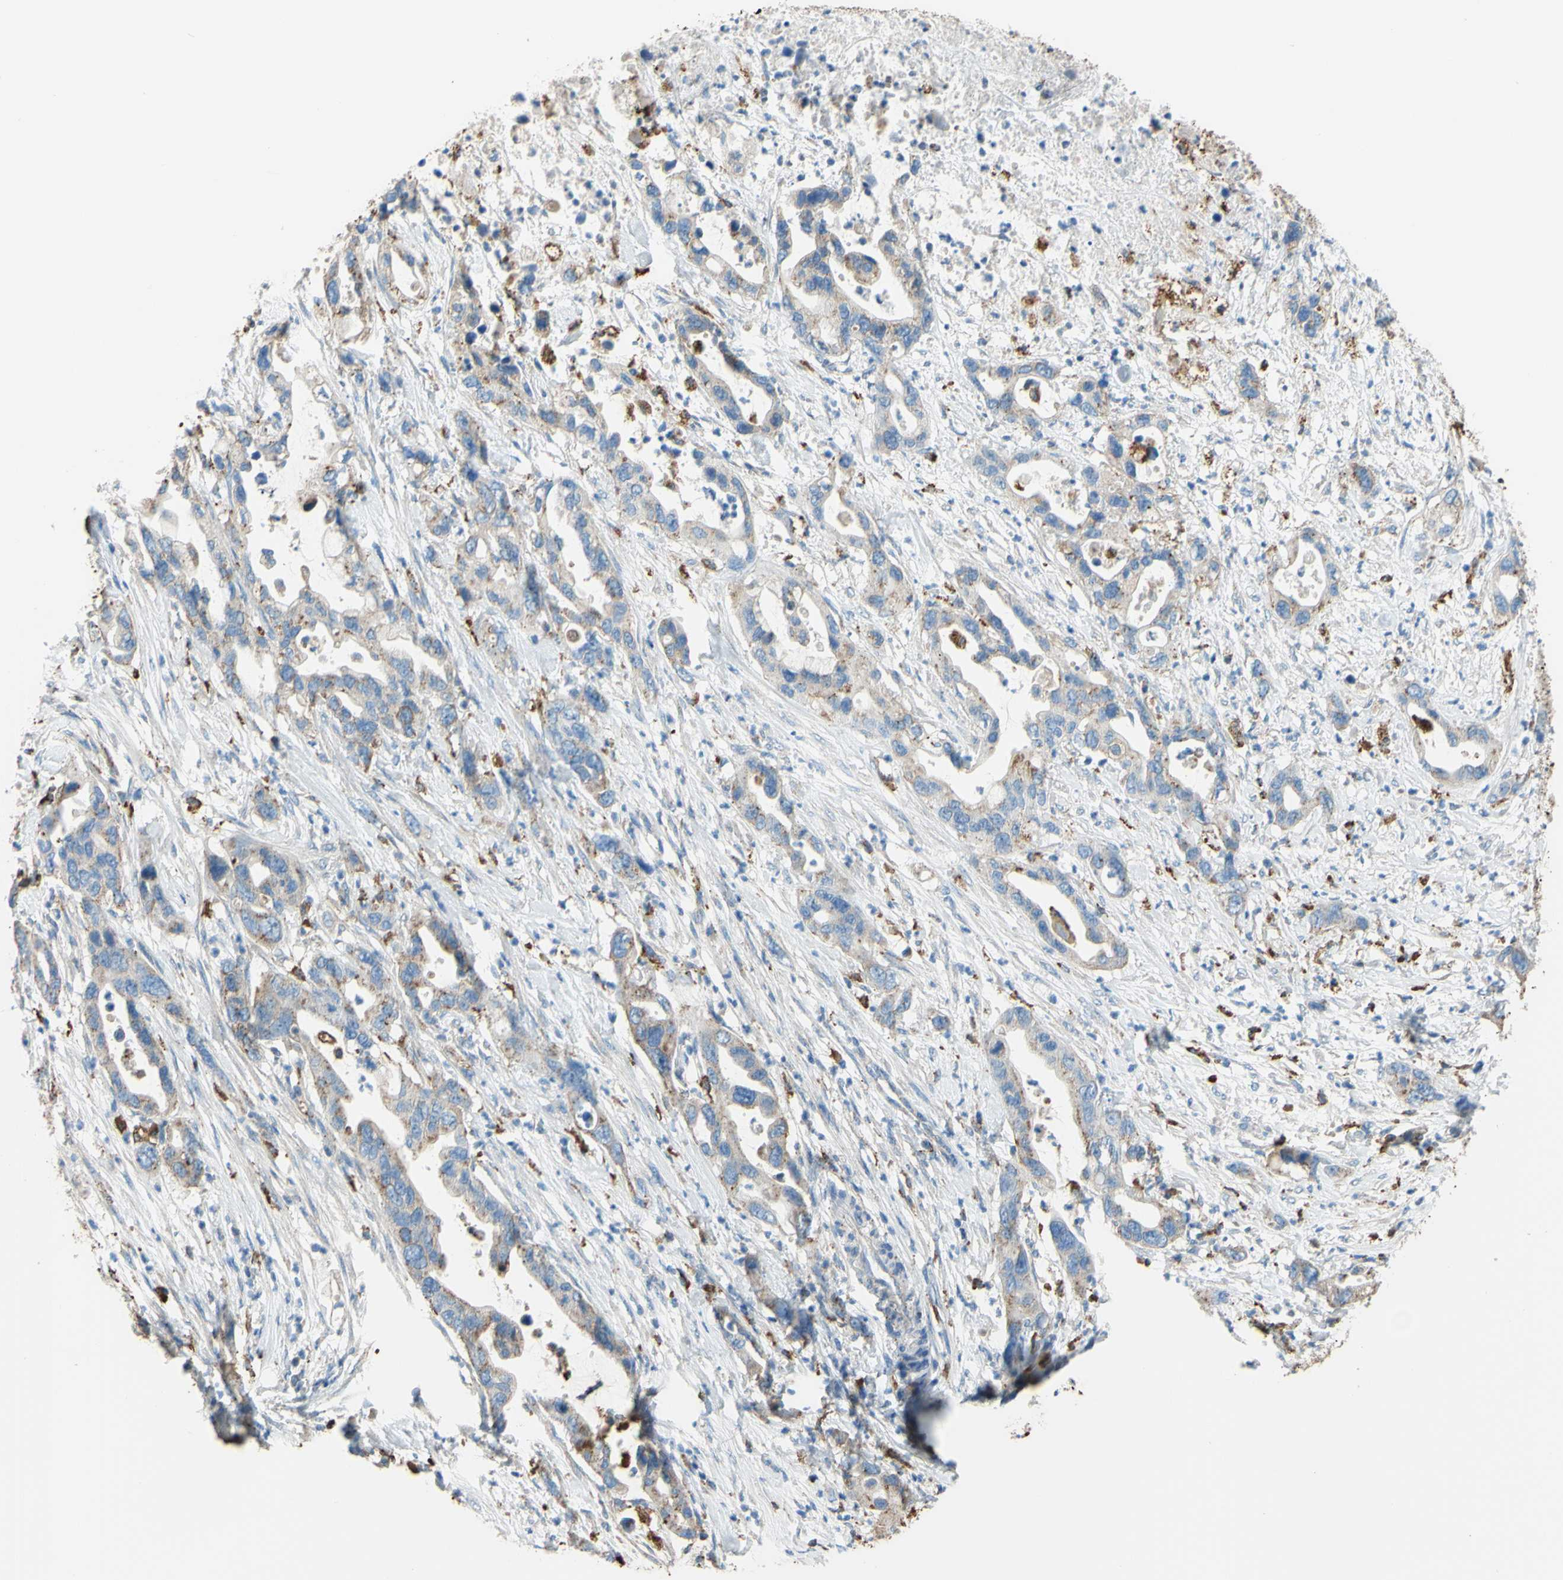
{"staining": {"intensity": "weak", "quantity": "25%-75%", "location": "cytoplasmic/membranous"}, "tissue": "pancreatic cancer", "cell_type": "Tumor cells", "image_type": "cancer", "snomed": [{"axis": "morphology", "description": "Adenocarcinoma, NOS"}, {"axis": "topography", "description": "Pancreas"}], "caption": "Protein staining of pancreatic cancer tissue displays weak cytoplasmic/membranous expression in about 25%-75% of tumor cells.", "gene": "CTSD", "patient": {"sex": "female", "age": 71}}